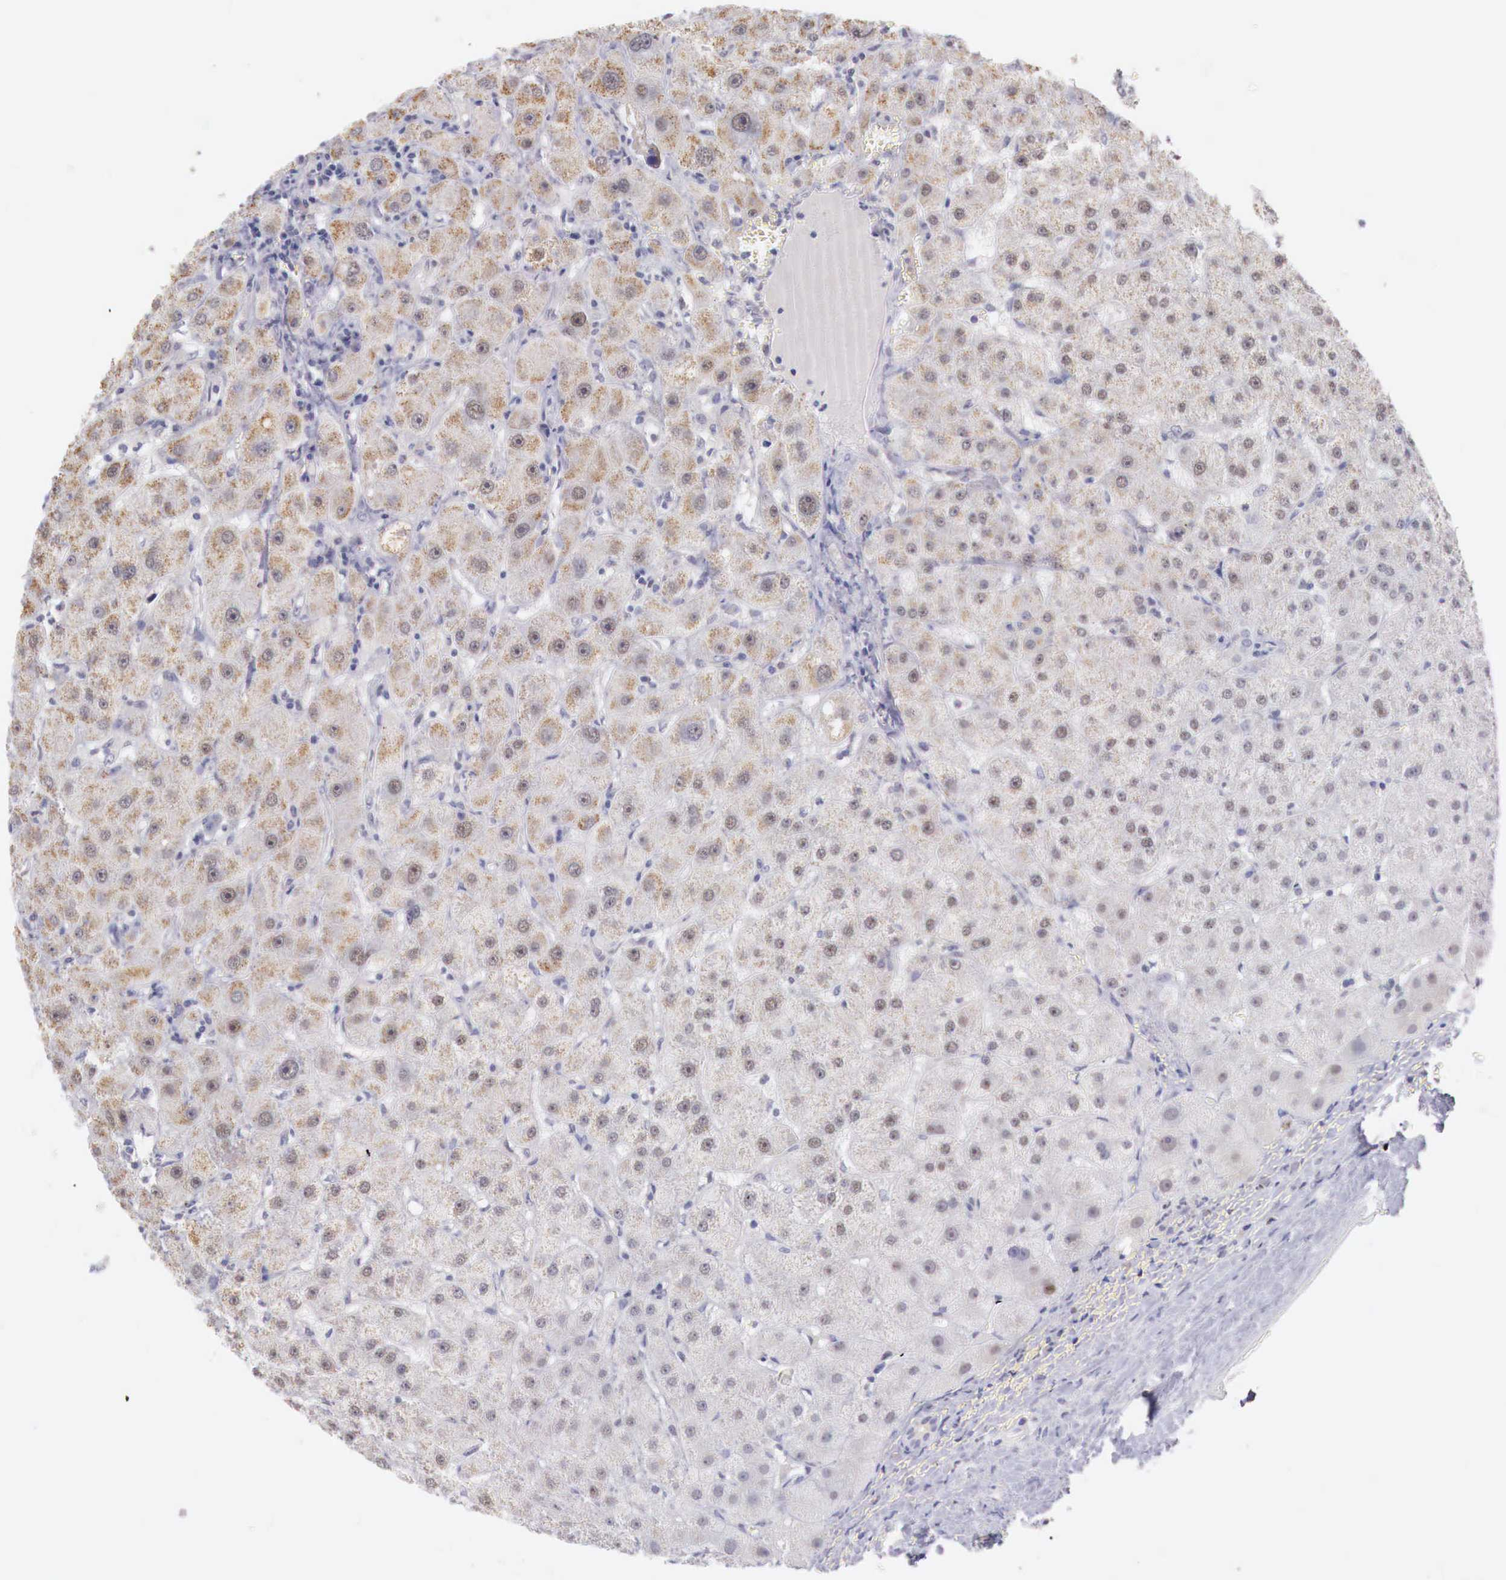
{"staining": {"intensity": "negative", "quantity": "none", "location": "none"}, "tissue": "liver", "cell_type": "Cholangiocytes", "image_type": "normal", "snomed": [{"axis": "morphology", "description": "Normal tissue, NOS"}, {"axis": "topography", "description": "Liver"}], "caption": "Immunohistochemical staining of unremarkable human liver reveals no significant positivity in cholangiocytes.", "gene": "TRIM13", "patient": {"sex": "female", "age": 79}}